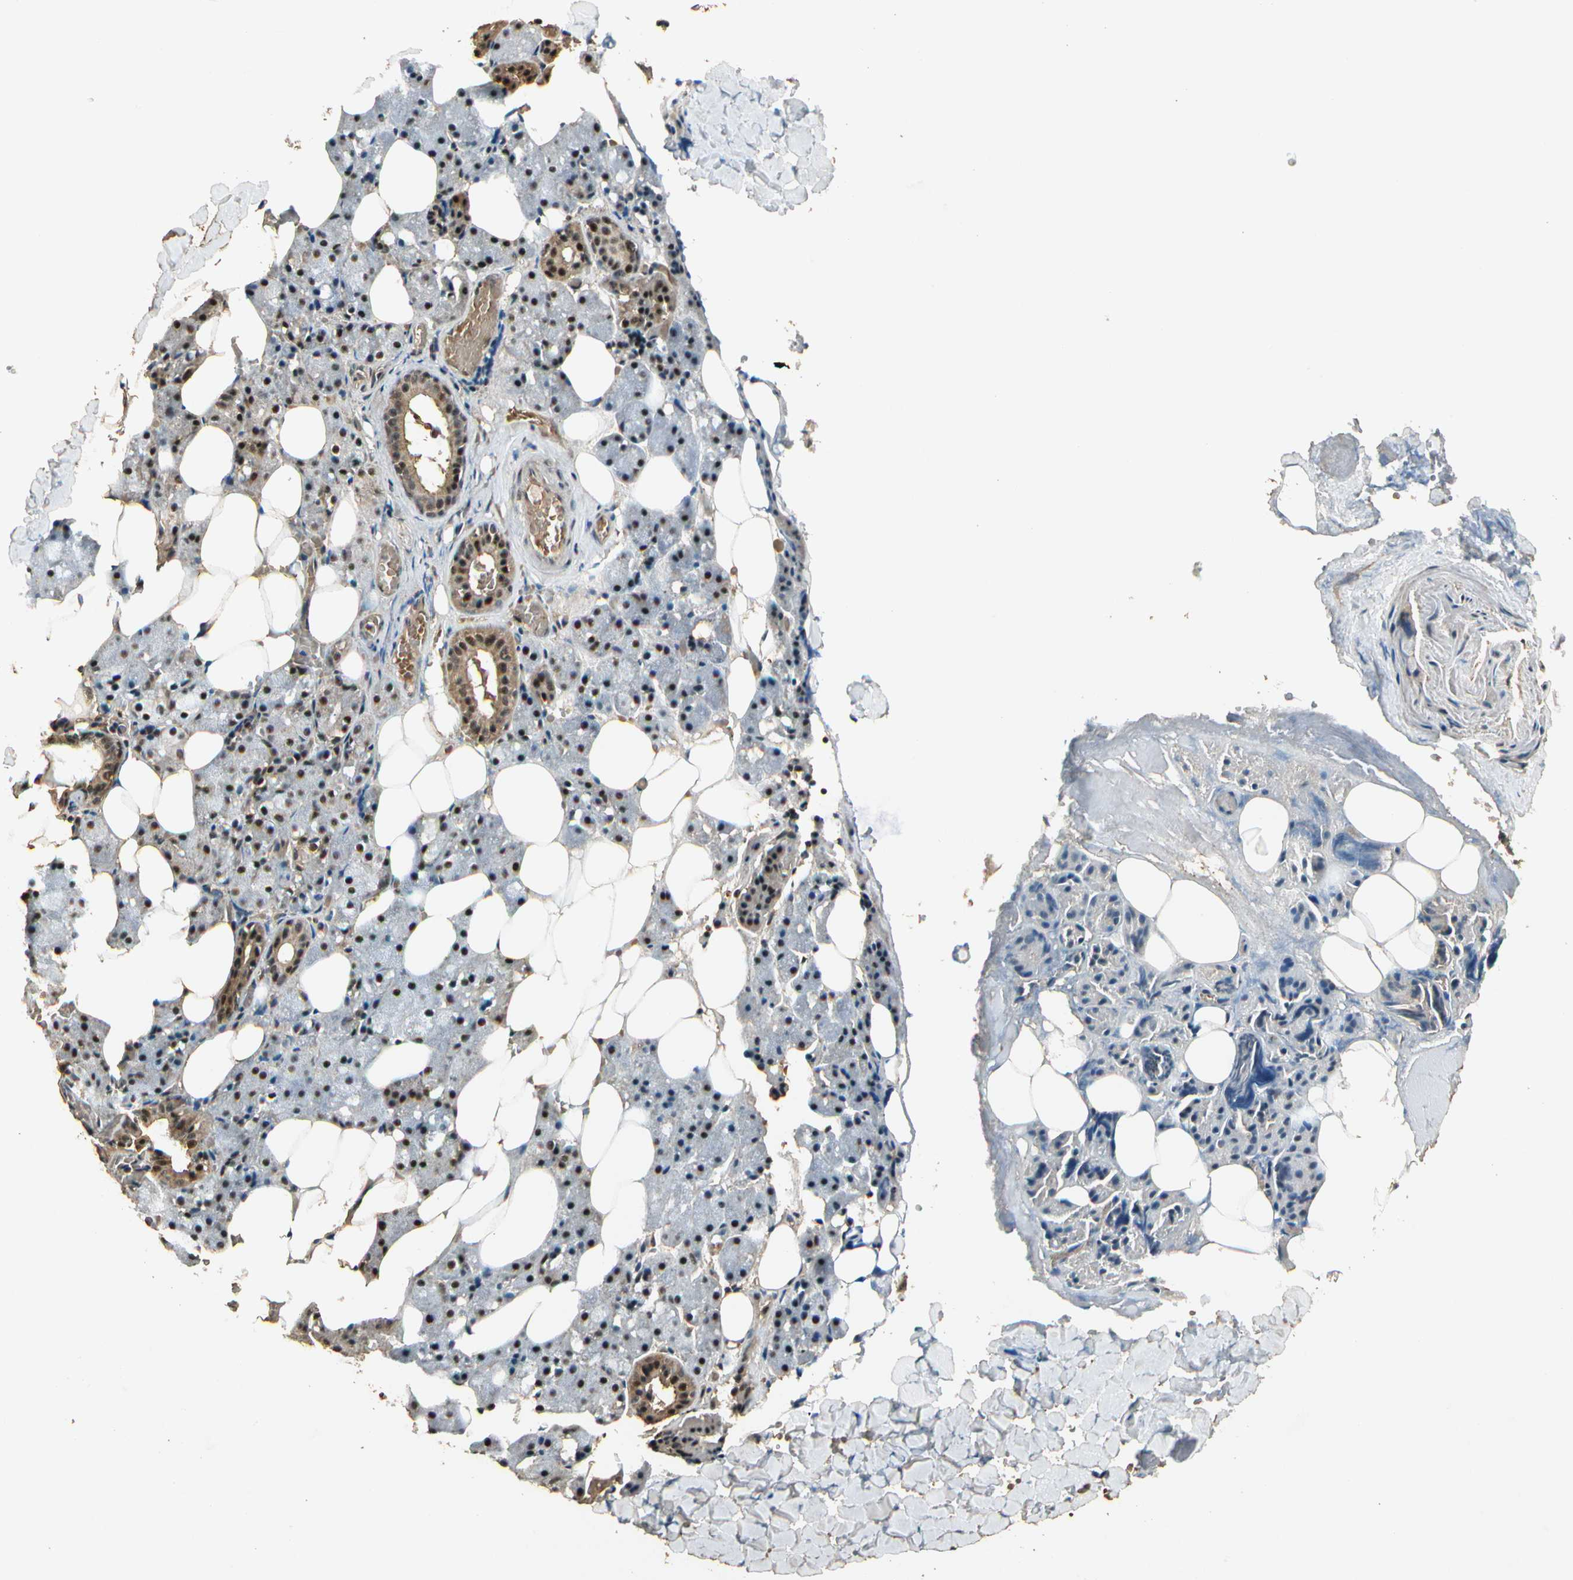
{"staining": {"intensity": "moderate", "quantity": ">75%", "location": "cytoplasmic/membranous,nuclear"}, "tissue": "salivary gland", "cell_type": "Glandular cells", "image_type": "normal", "snomed": [{"axis": "morphology", "description": "Normal tissue, NOS"}, {"axis": "topography", "description": "Salivary gland"}], "caption": "The histopathology image exhibits a brown stain indicating the presence of a protein in the cytoplasmic/membranous,nuclear of glandular cells in salivary gland. Using DAB (3,3'-diaminobenzidine) (brown) and hematoxylin (blue) stains, captured at high magnification using brightfield microscopy.", "gene": "RBM25", "patient": {"sex": "female", "age": 55}}